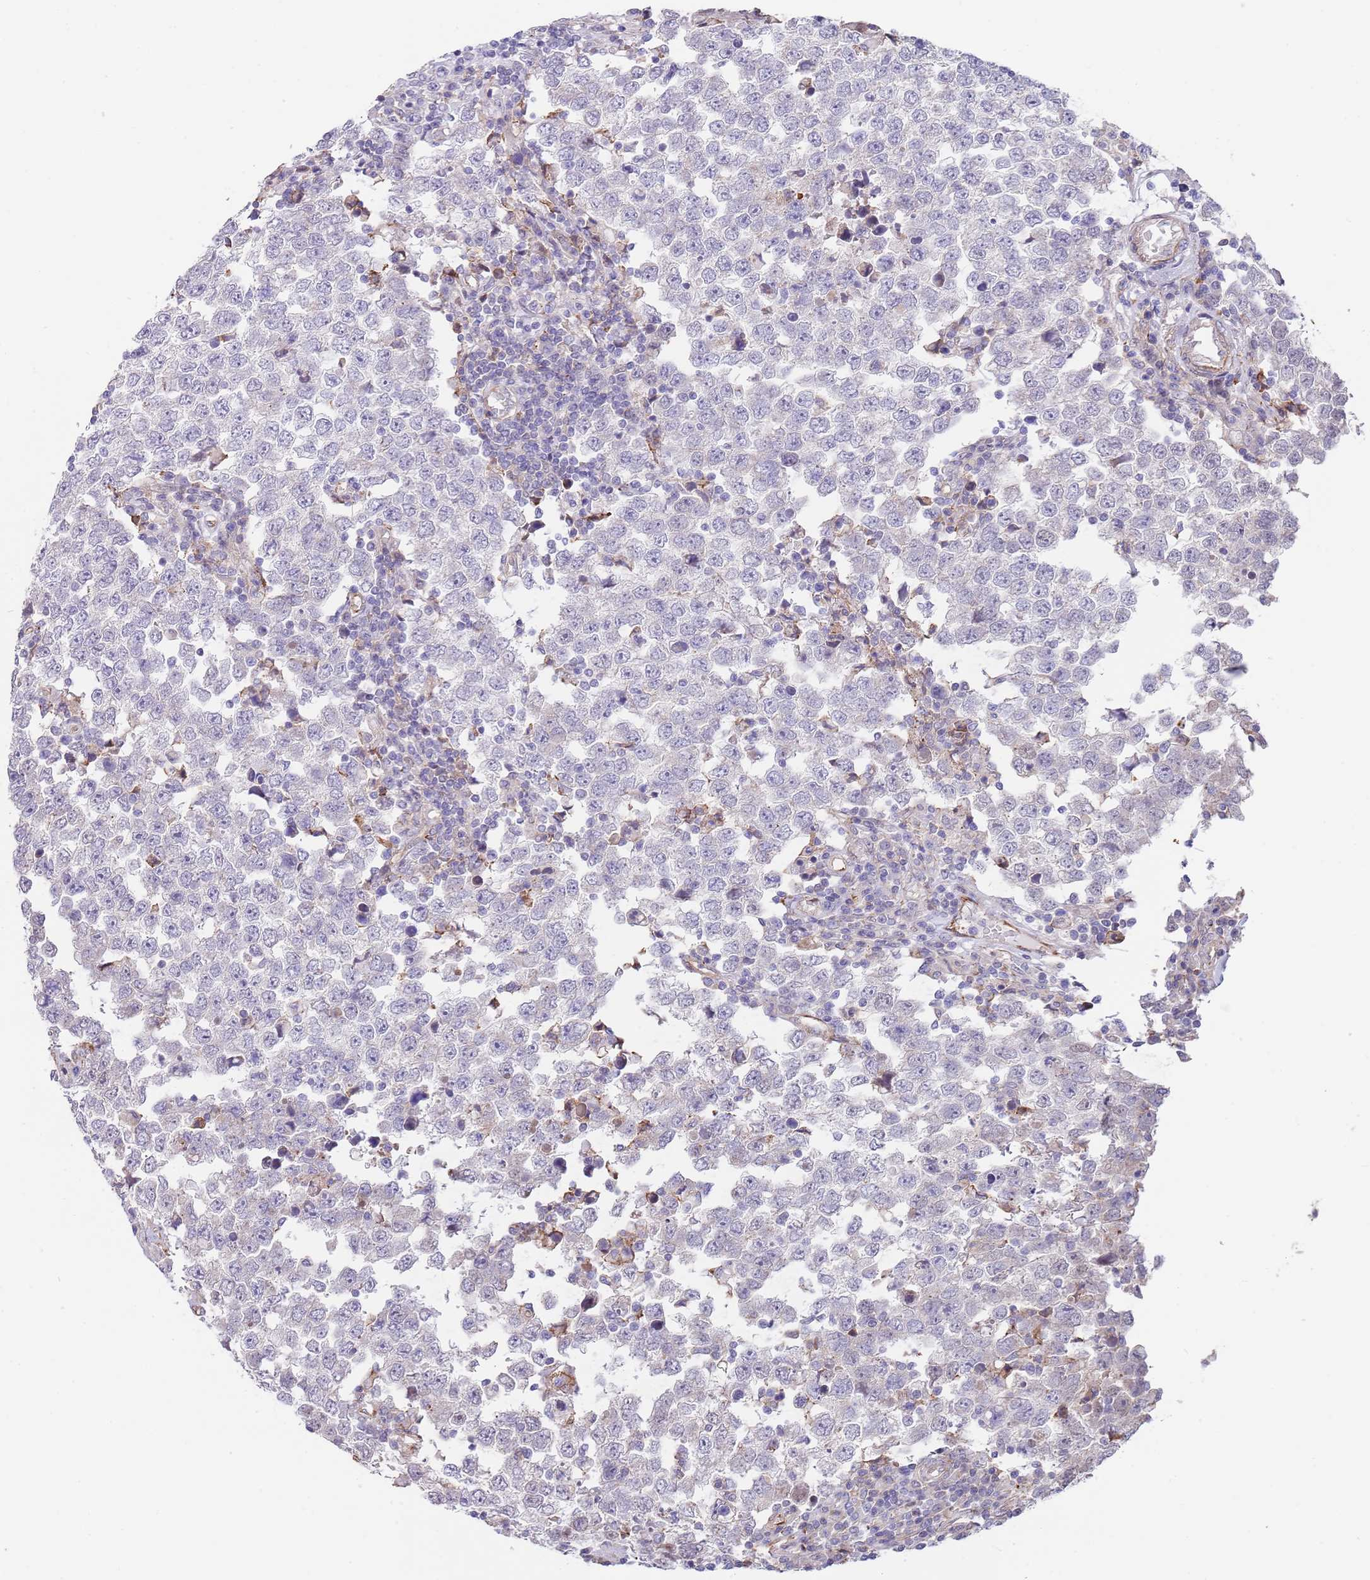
{"staining": {"intensity": "negative", "quantity": "none", "location": "none"}, "tissue": "testis cancer", "cell_type": "Tumor cells", "image_type": "cancer", "snomed": [{"axis": "morphology", "description": "Seminoma, NOS"}, {"axis": "morphology", "description": "Carcinoma, Embryonal, NOS"}, {"axis": "topography", "description": "Testis"}], "caption": "DAB (3,3'-diaminobenzidine) immunohistochemical staining of human testis embryonal carcinoma exhibits no significant expression in tumor cells.", "gene": "BPNT1", "patient": {"sex": "male", "age": 28}}